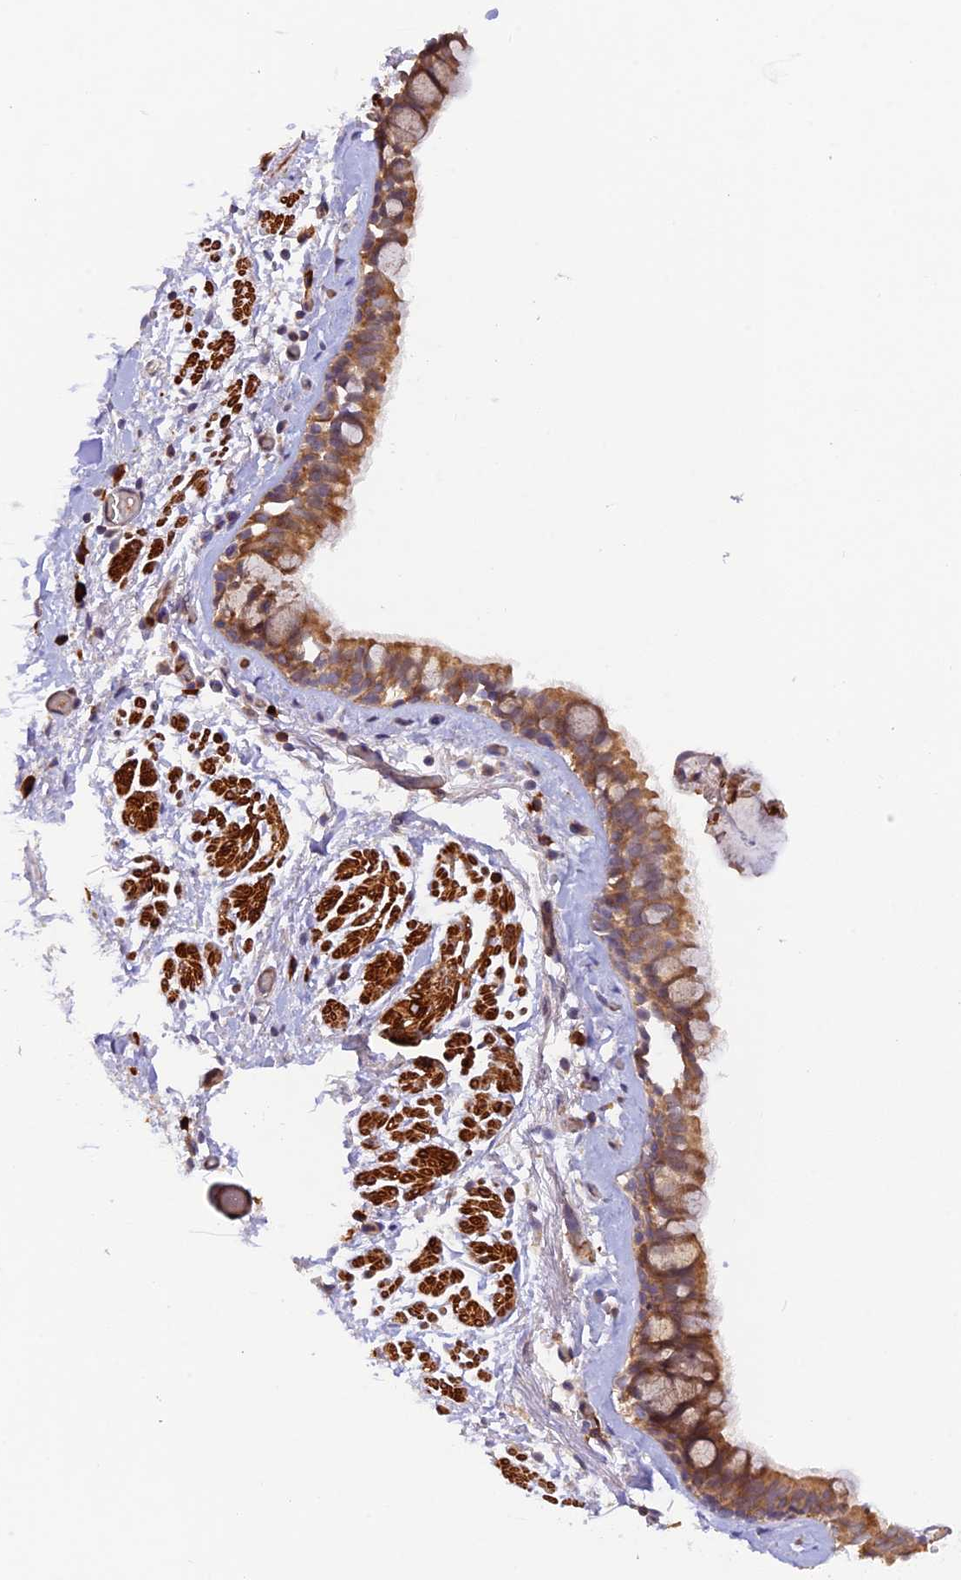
{"staining": {"intensity": "moderate", "quantity": ">75%", "location": "cytoplasmic/membranous"}, "tissue": "bronchus", "cell_type": "Respiratory epithelial cells", "image_type": "normal", "snomed": [{"axis": "morphology", "description": "Normal tissue, NOS"}, {"axis": "topography", "description": "Bronchus"}], "caption": "A medium amount of moderate cytoplasmic/membranous positivity is seen in approximately >75% of respiratory epithelial cells in normal bronchus. (DAB (3,3'-diaminobenzidine) IHC, brown staining for protein, blue staining for nuclei).", "gene": "WDFY4", "patient": {"sex": "male", "age": 65}}